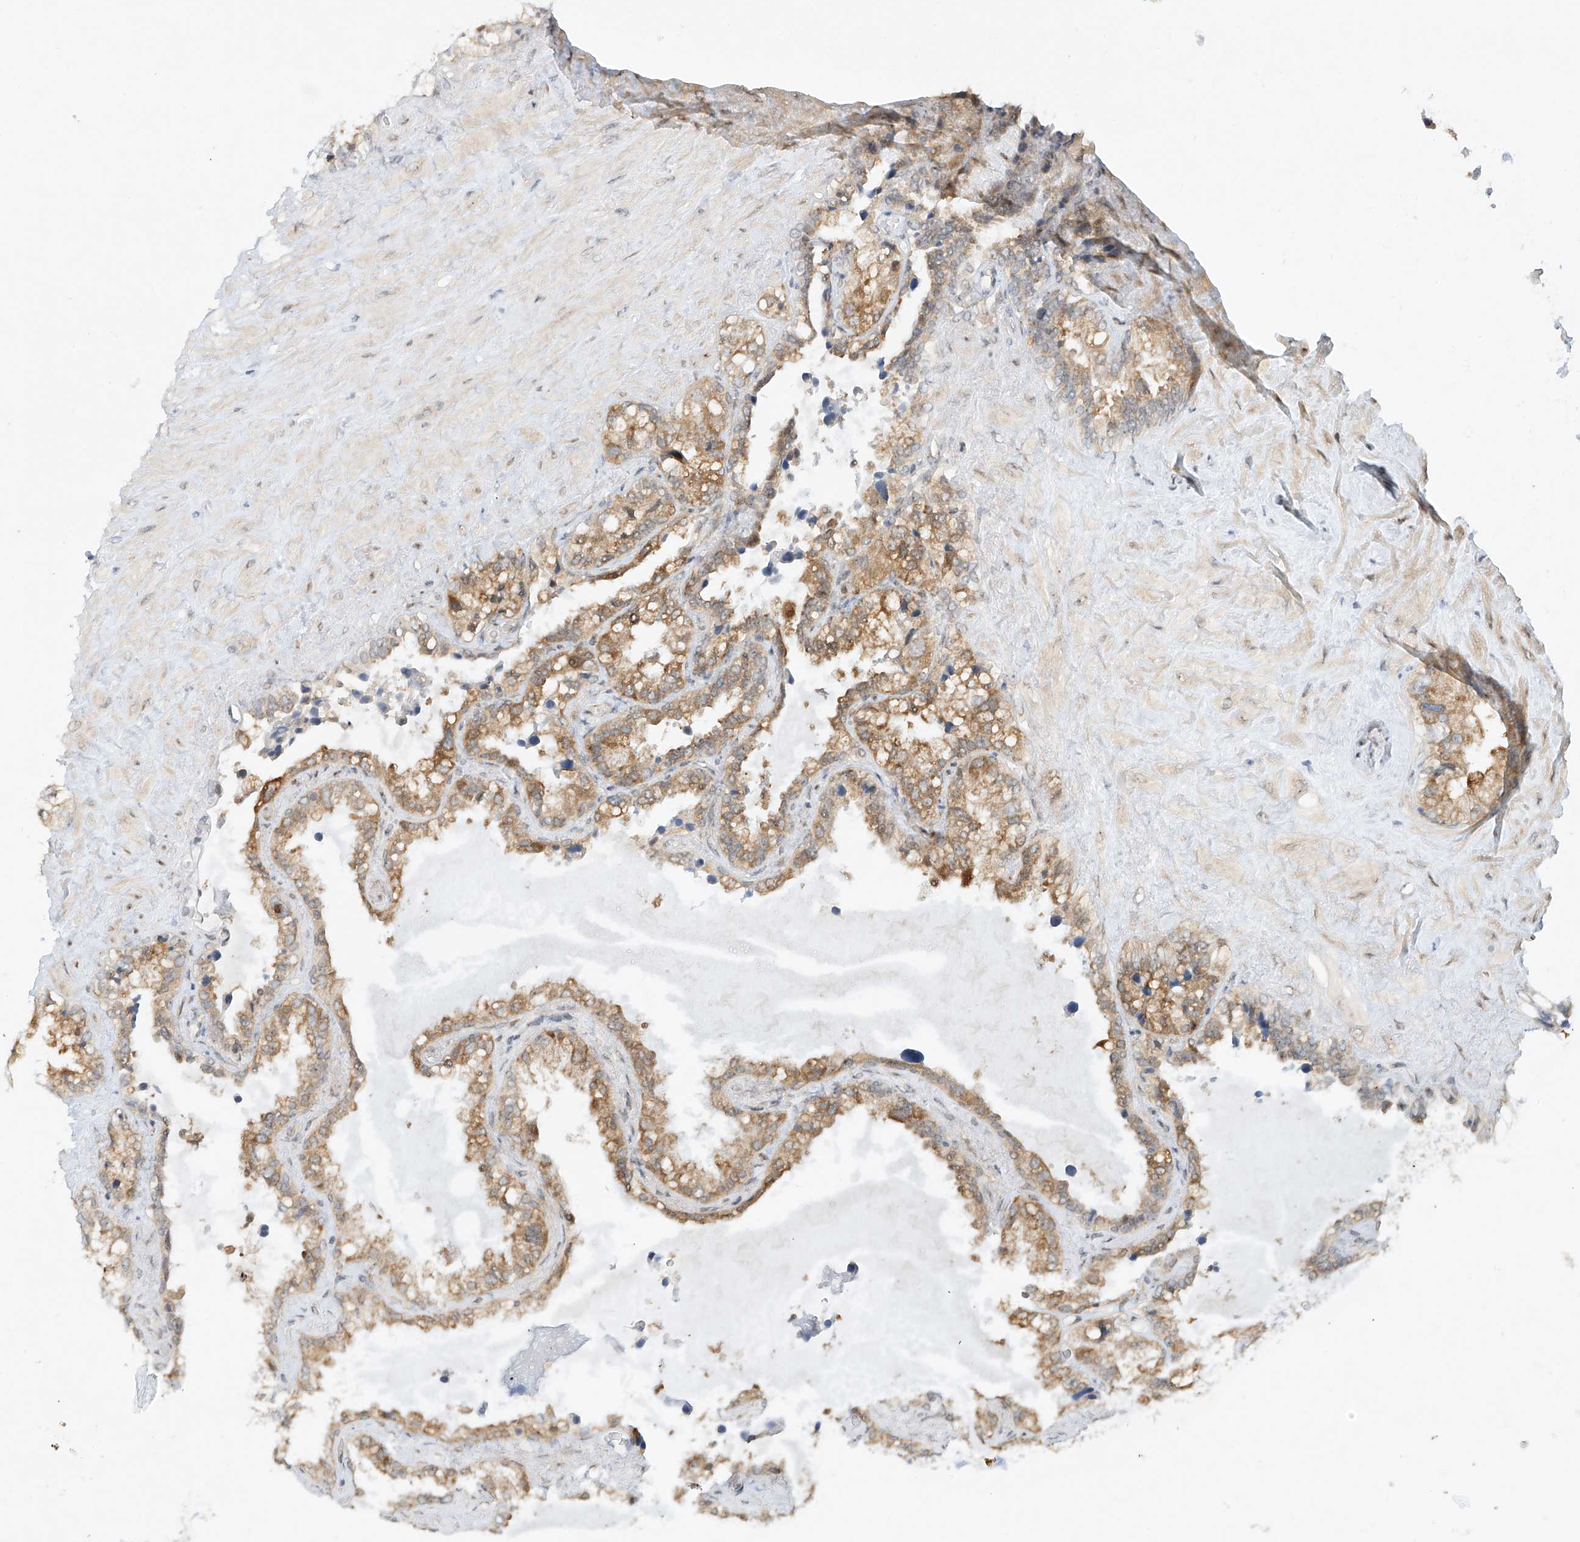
{"staining": {"intensity": "moderate", "quantity": "25%-75%", "location": "cytoplasmic/membranous"}, "tissue": "seminal vesicle", "cell_type": "Glandular cells", "image_type": "normal", "snomed": [{"axis": "morphology", "description": "Normal tissue, NOS"}, {"axis": "topography", "description": "Prostate"}, {"axis": "topography", "description": "Seminal veicle"}], "caption": "The histopathology image reveals a brown stain indicating the presence of a protein in the cytoplasmic/membranous of glandular cells in seminal vesicle.", "gene": "TASP1", "patient": {"sex": "male", "age": 68}}